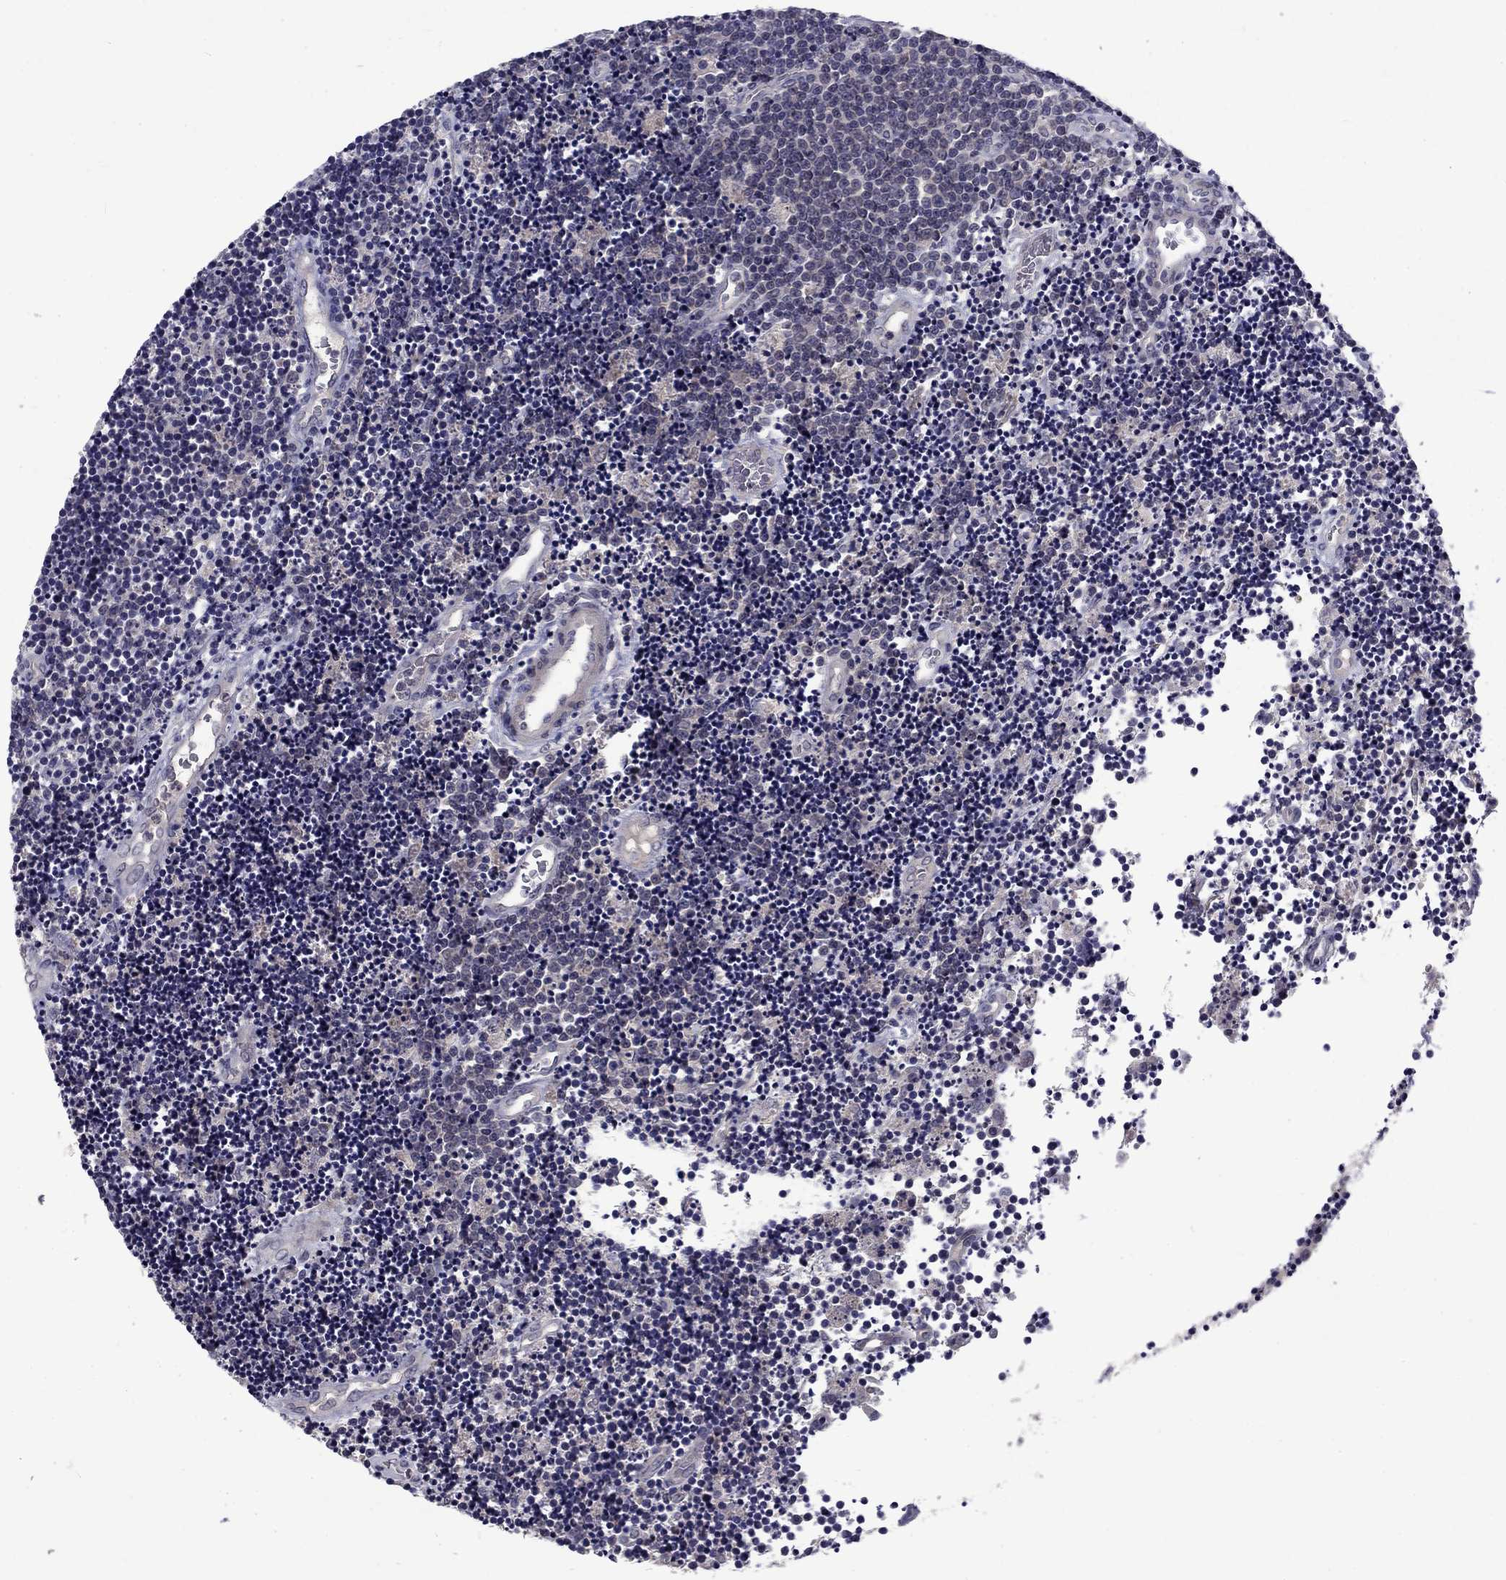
{"staining": {"intensity": "negative", "quantity": "none", "location": "none"}, "tissue": "lymphoma", "cell_type": "Tumor cells", "image_type": "cancer", "snomed": [{"axis": "morphology", "description": "Malignant lymphoma, non-Hodgkin's type, Low grade"}, {"axis": "topography", "description": "Brain"}], "caption": "Tumor cells show no significant protein positivity in malignant lymphoma, non-Hodgkin's type (low-grade). The staining was performed using DAB to visualize the protein expression in brown, while the nuclei were stained in blue with hematoxylin (Magnification: 20x).", "gene": "SNTA1", "patient": {"sex": "female", "age": 66}}